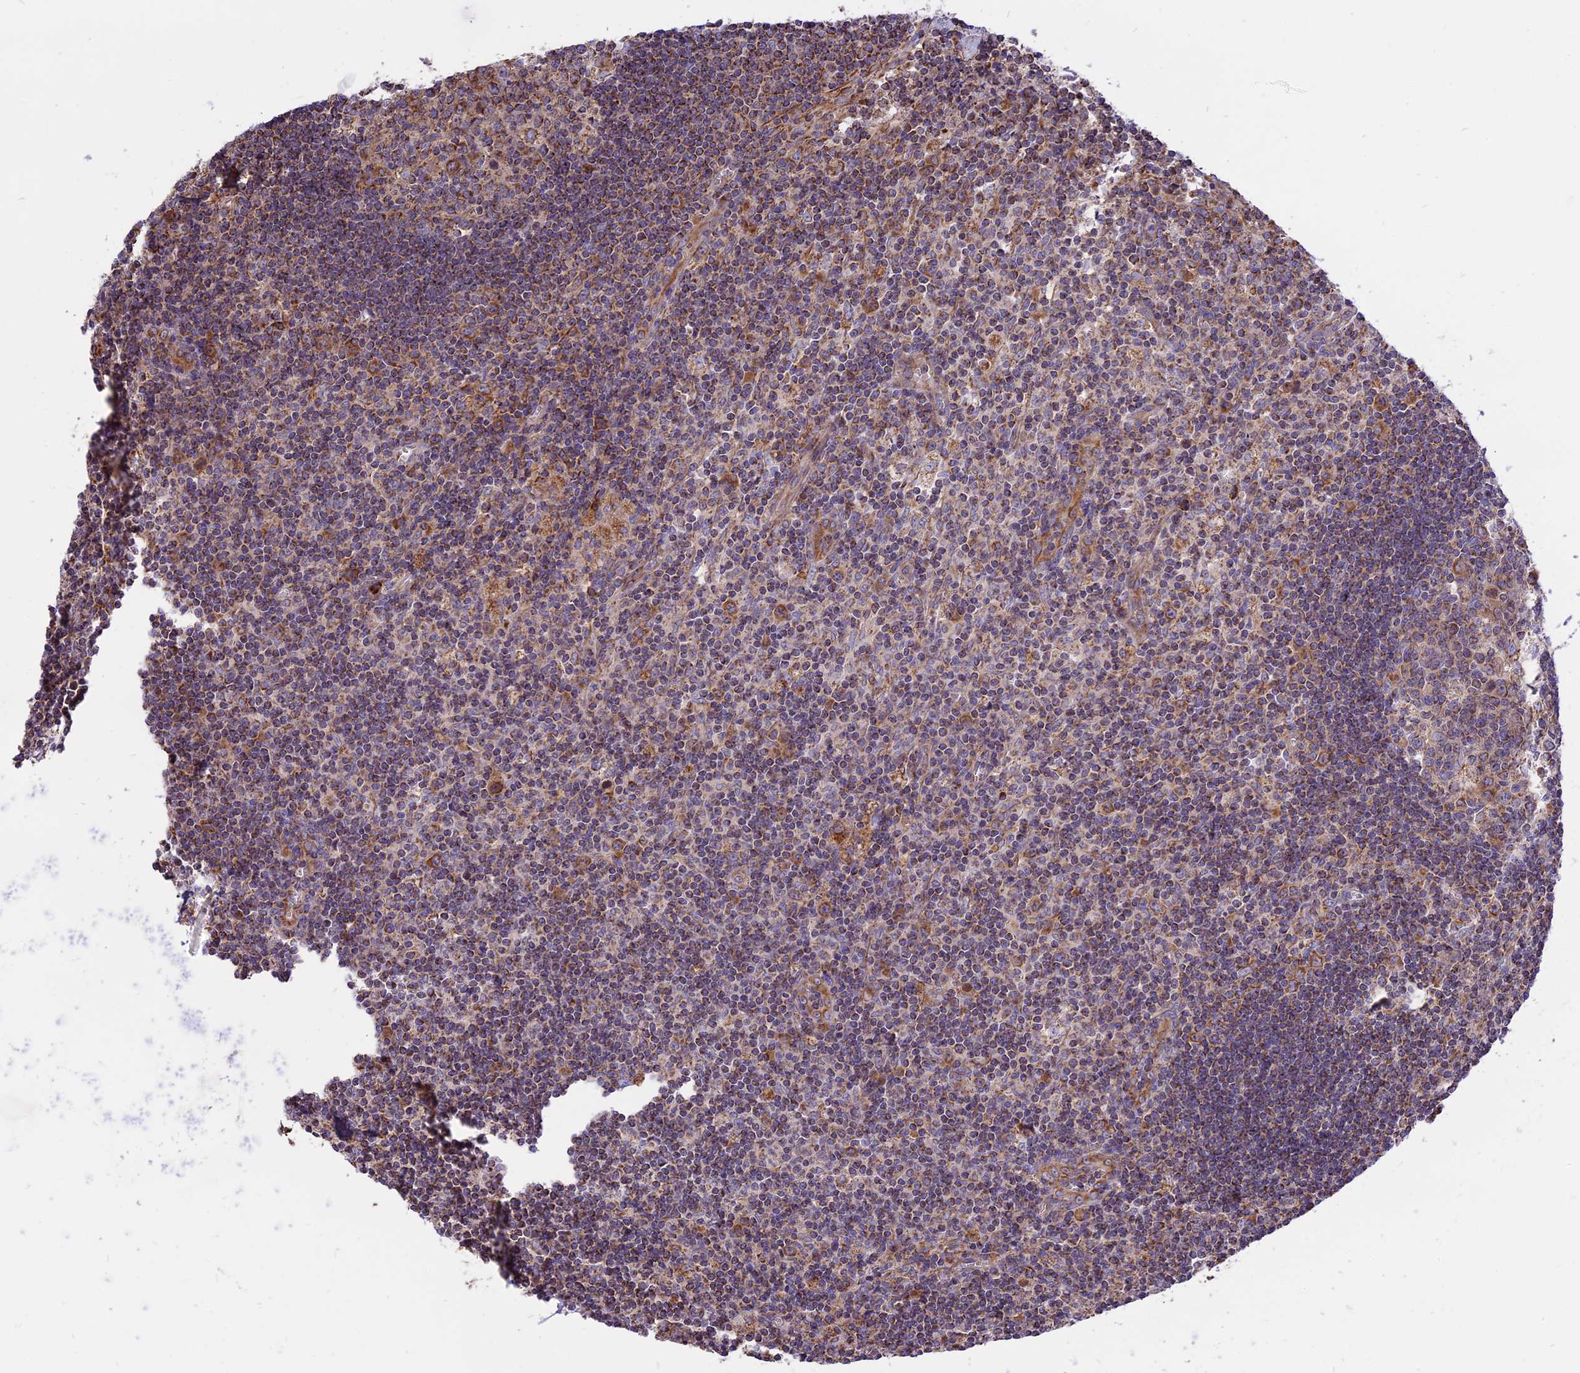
{"staining": {"intensity": "strong", "quantity": "25%-75%", "location": "cytoplasmic/membranous"}, "tissue": "lymph node", "cell_type": "Germinal center cells", "image_type": "normal", "snomed": [{"axis": "morphology", "description": "Normal tissue, NOS"}, {"axis": "topography", "description": "Lymph node"}], "caption": "A histopathology image of human lymph node stained for a protein exhibits strong cytoplasmic/membranous brown staining in germinal center cells. (IHC, brightfield microscopy, high magnification).", "gene": "TTC4", "patient": {"sex": "male", "age": 58}}